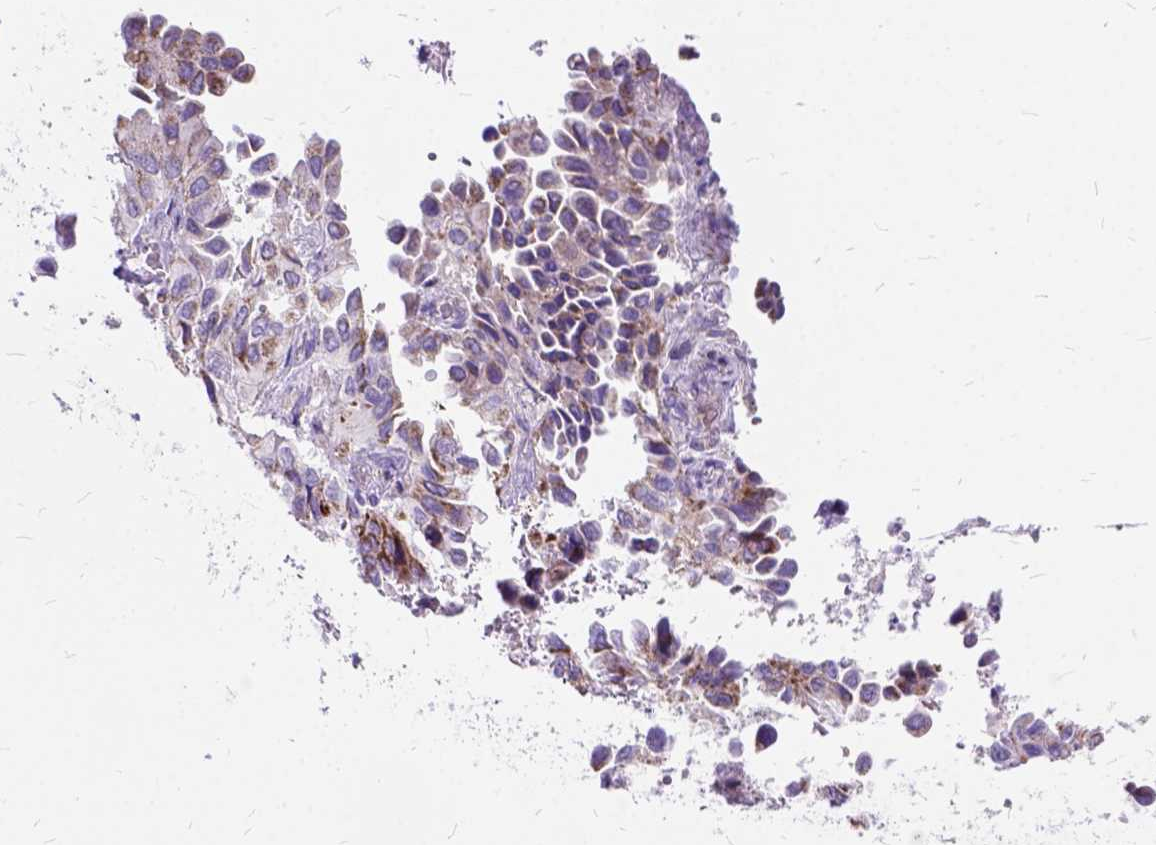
{"staining": {"intensity": "moderate", "quantity": ">75%", "location": "cytoplasmic/membranous"}, "tissue": "lung cancer", "cell_type": "Tumor cells", "image_type": "cancer", "snomed": [{"axis": "morphology", "description": "Aneuploidy"}, {"axis": "morphology", "description": "Adenocarcinoma, NOS"}, {"axis": "morphology", "description": "Adenocarcinoma, metastatic, NOS"}, {"axis": "topography", "description": "Lymph node"}, {"axis": "topography", "description": "Lung"}], "caption": "Protein expression analysis of lung cancer (adenocarcinoma) demonstrates moderate cytoplasmic/membranous staining in approximately >75% of tumor cells. The staining is performed using DAB (3,3'-diaminobenzidine) brown chromogen to label protein expression. The nuclei are counter-stained blue using hematoxylin.", "gene": "CTAG2", "patient": {"sex": "female", "age": 48}}